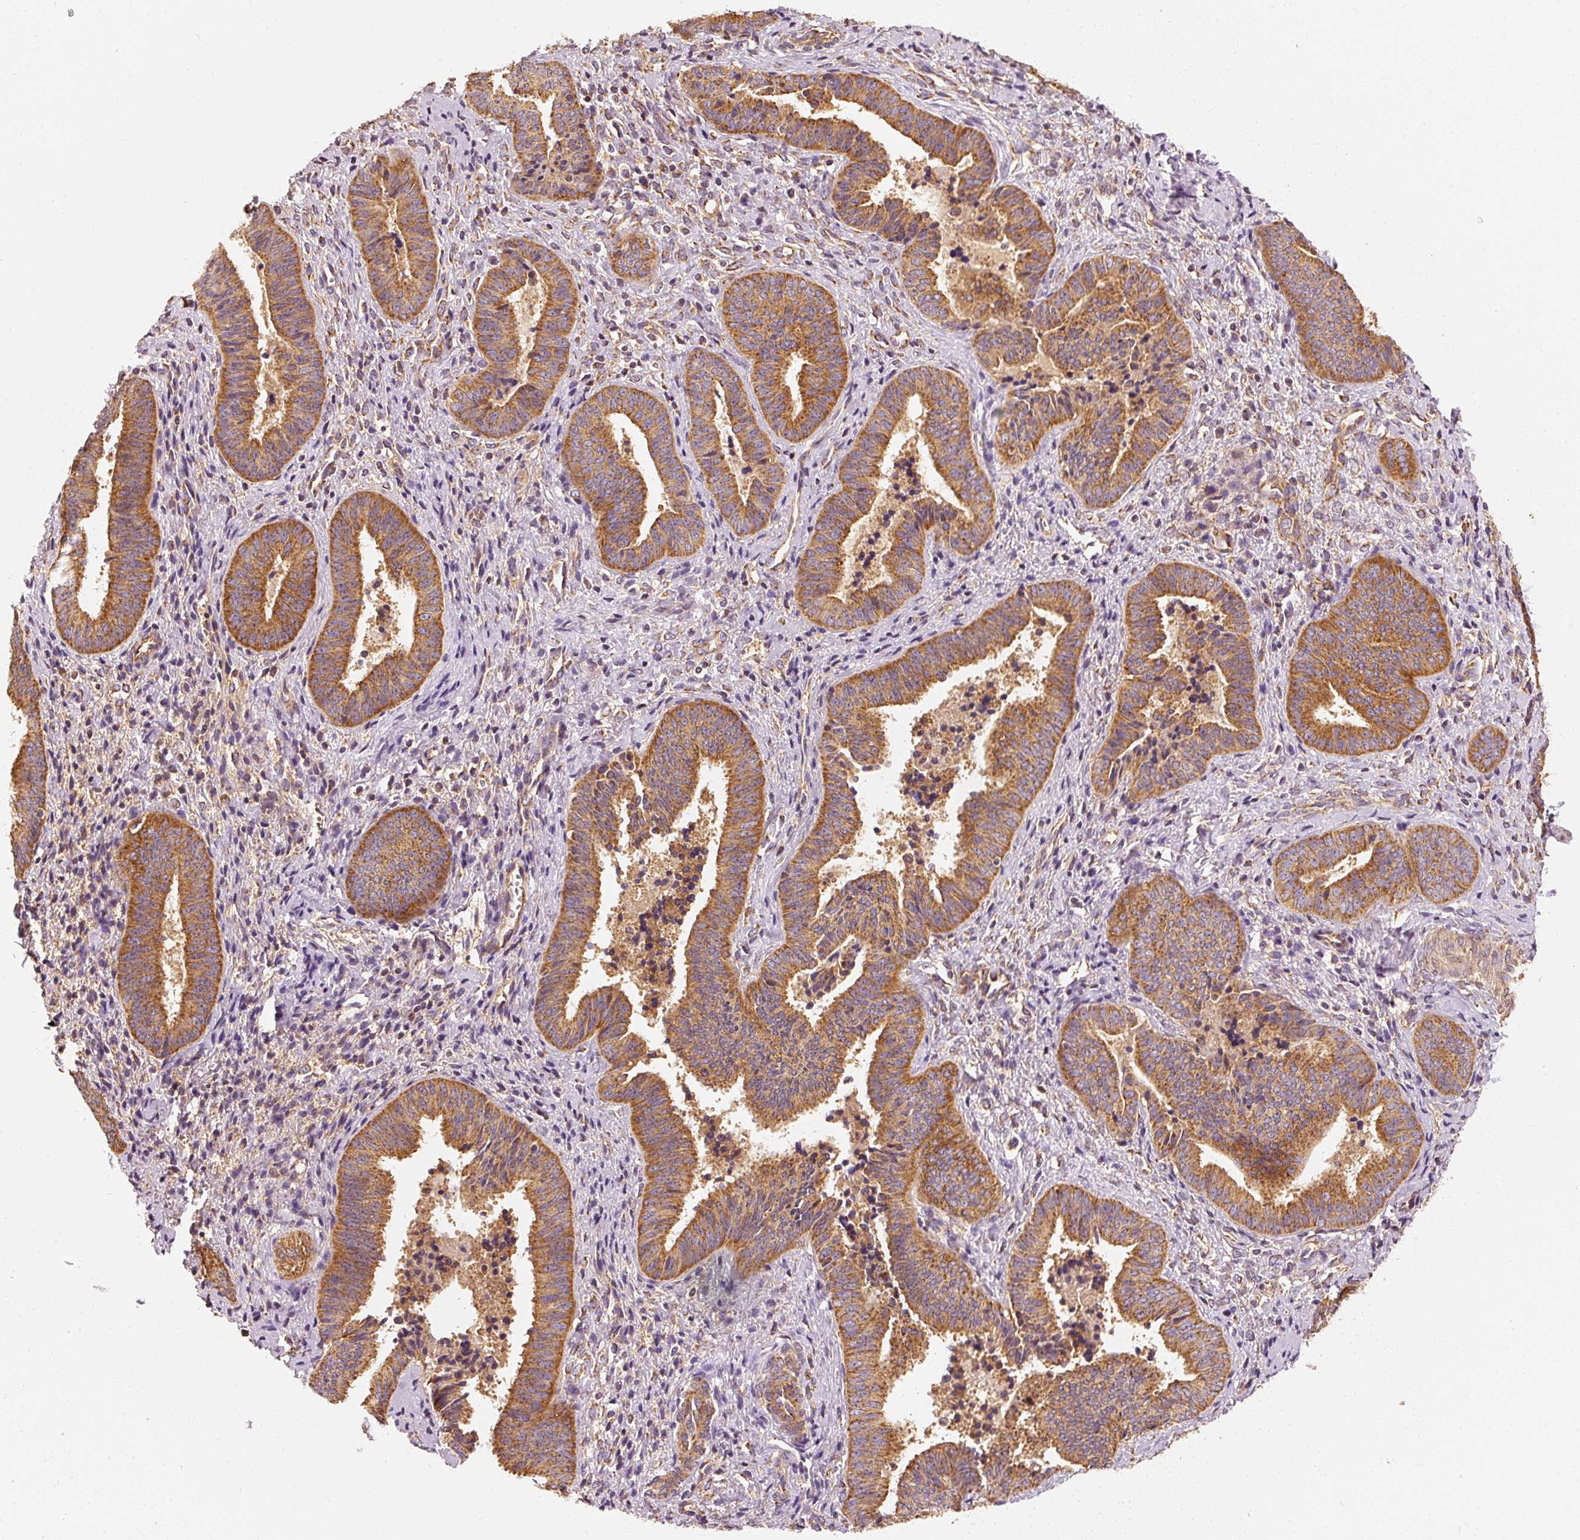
{"staining": {"intensity": "negative", "quantity": "none", "location": "none"}, "tissue": "cervical cancer", "cell_type": "Tumor cells", "image_type": "cancer", "snomed": [{"axis": "morphology", "description": "Squamous cell carcinoma, NOS"}, {"axis": "topography", "description": "Cervix"}], "caption": "High power microscopy photomicrograph of an IHC image of squamous cell carcinoma (cervical), revealing no significant staining in tumor cells. Brightfield microscopy of IHC stained with DAB (3,3'-diaminobenzidine) (brown) and hematoxylin (blue), captured at high magnification.", "gene": "TOMM40", "patient": {"sex": "female", "age": 59}}